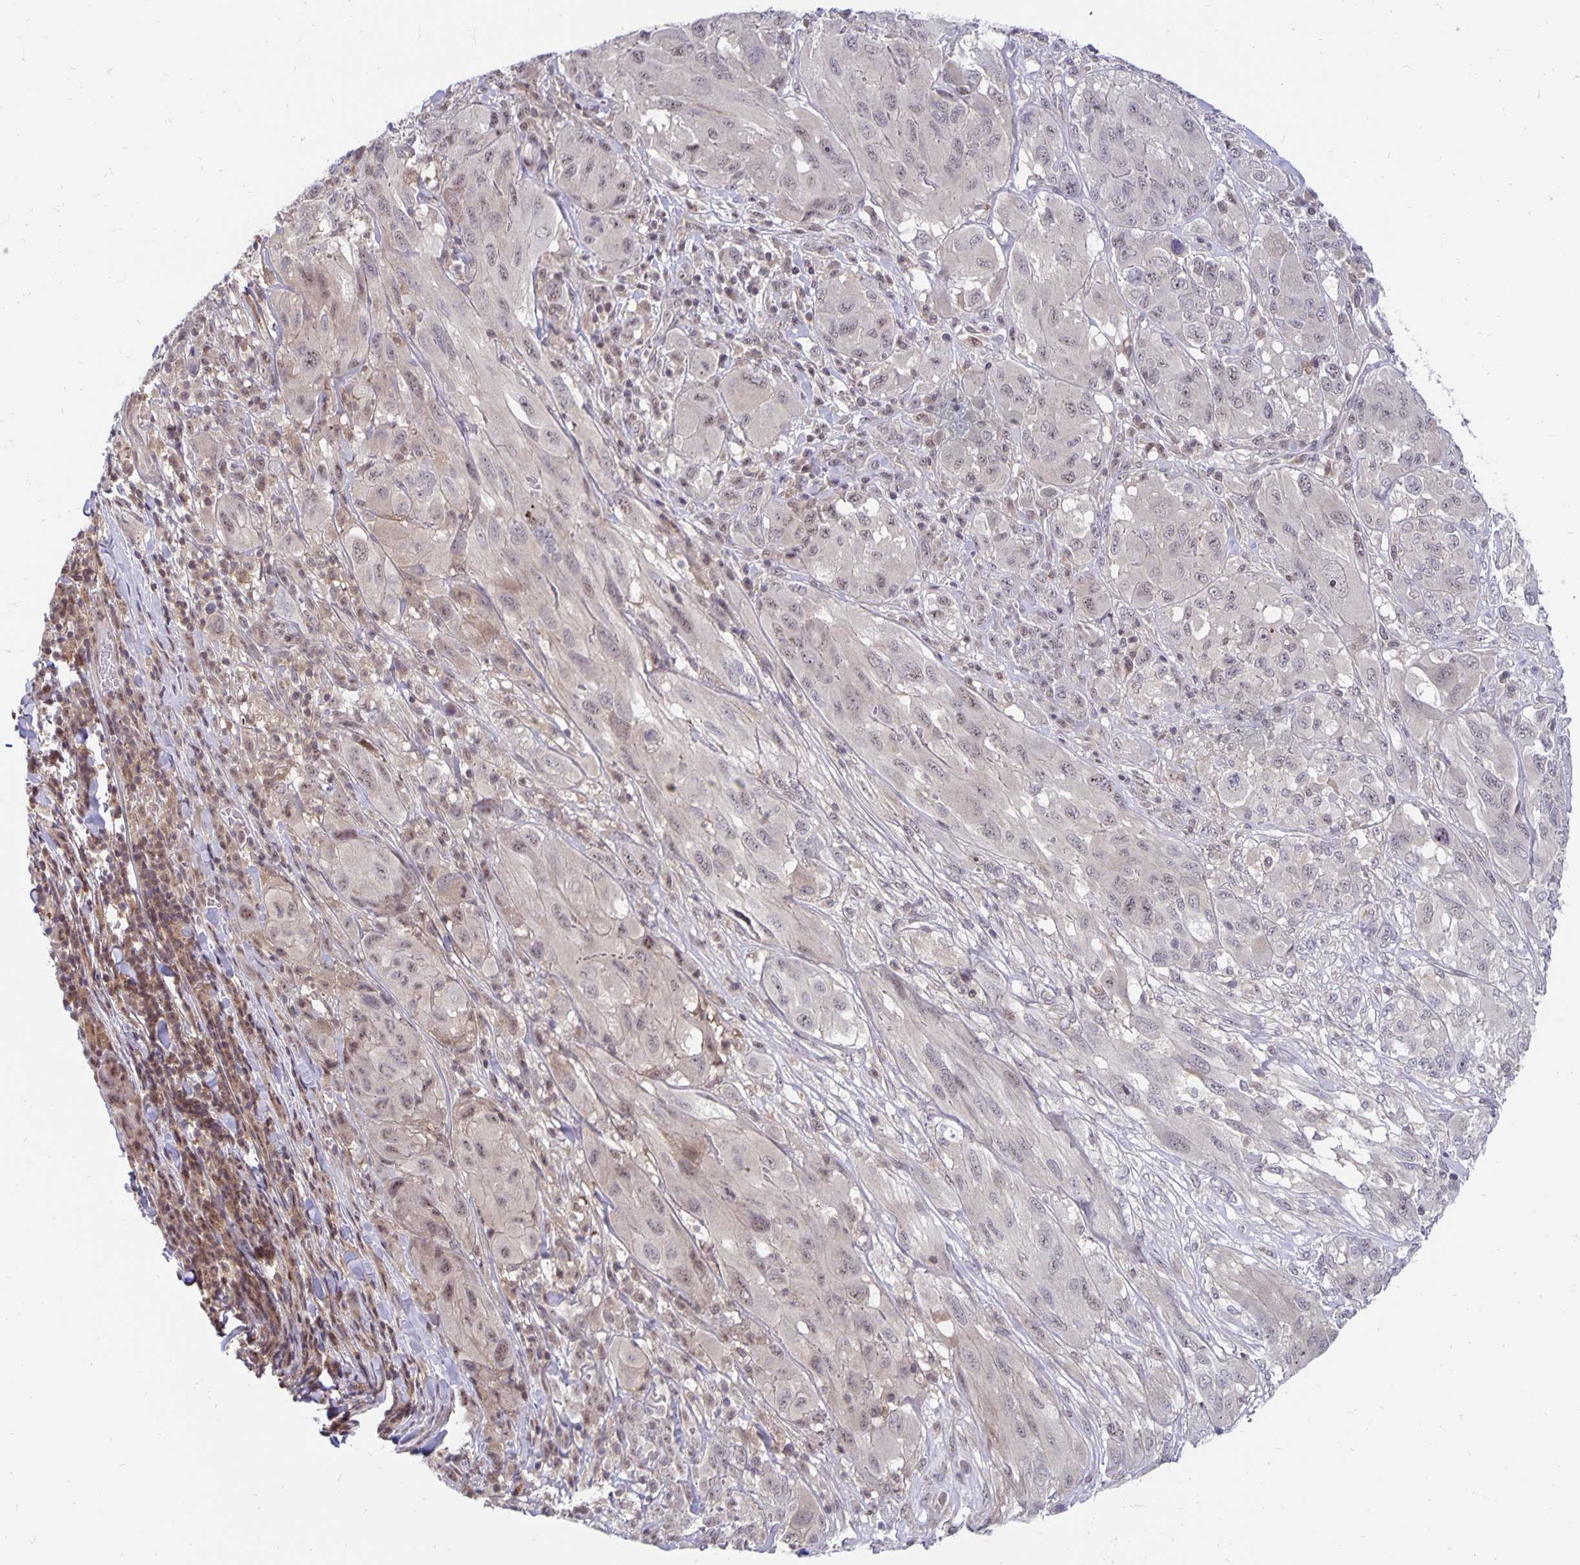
{"staining": {"intensity": "weak", "quantity": "<25%", "location": "nuclear"}, "tissue": "melanoma", "cell_type": "Tumor cells", "image_type": "cancer", "snomed": [{"axis": "morphology", "description": "Malignant melanoma, NOS"}, {"axis": "topography", "description": "Skin"}], "caption": "There is no significant expression in tumor cells of melanoma.", "gene": "EXOC6B", "patient": {"sex": "female", "age": 91}}